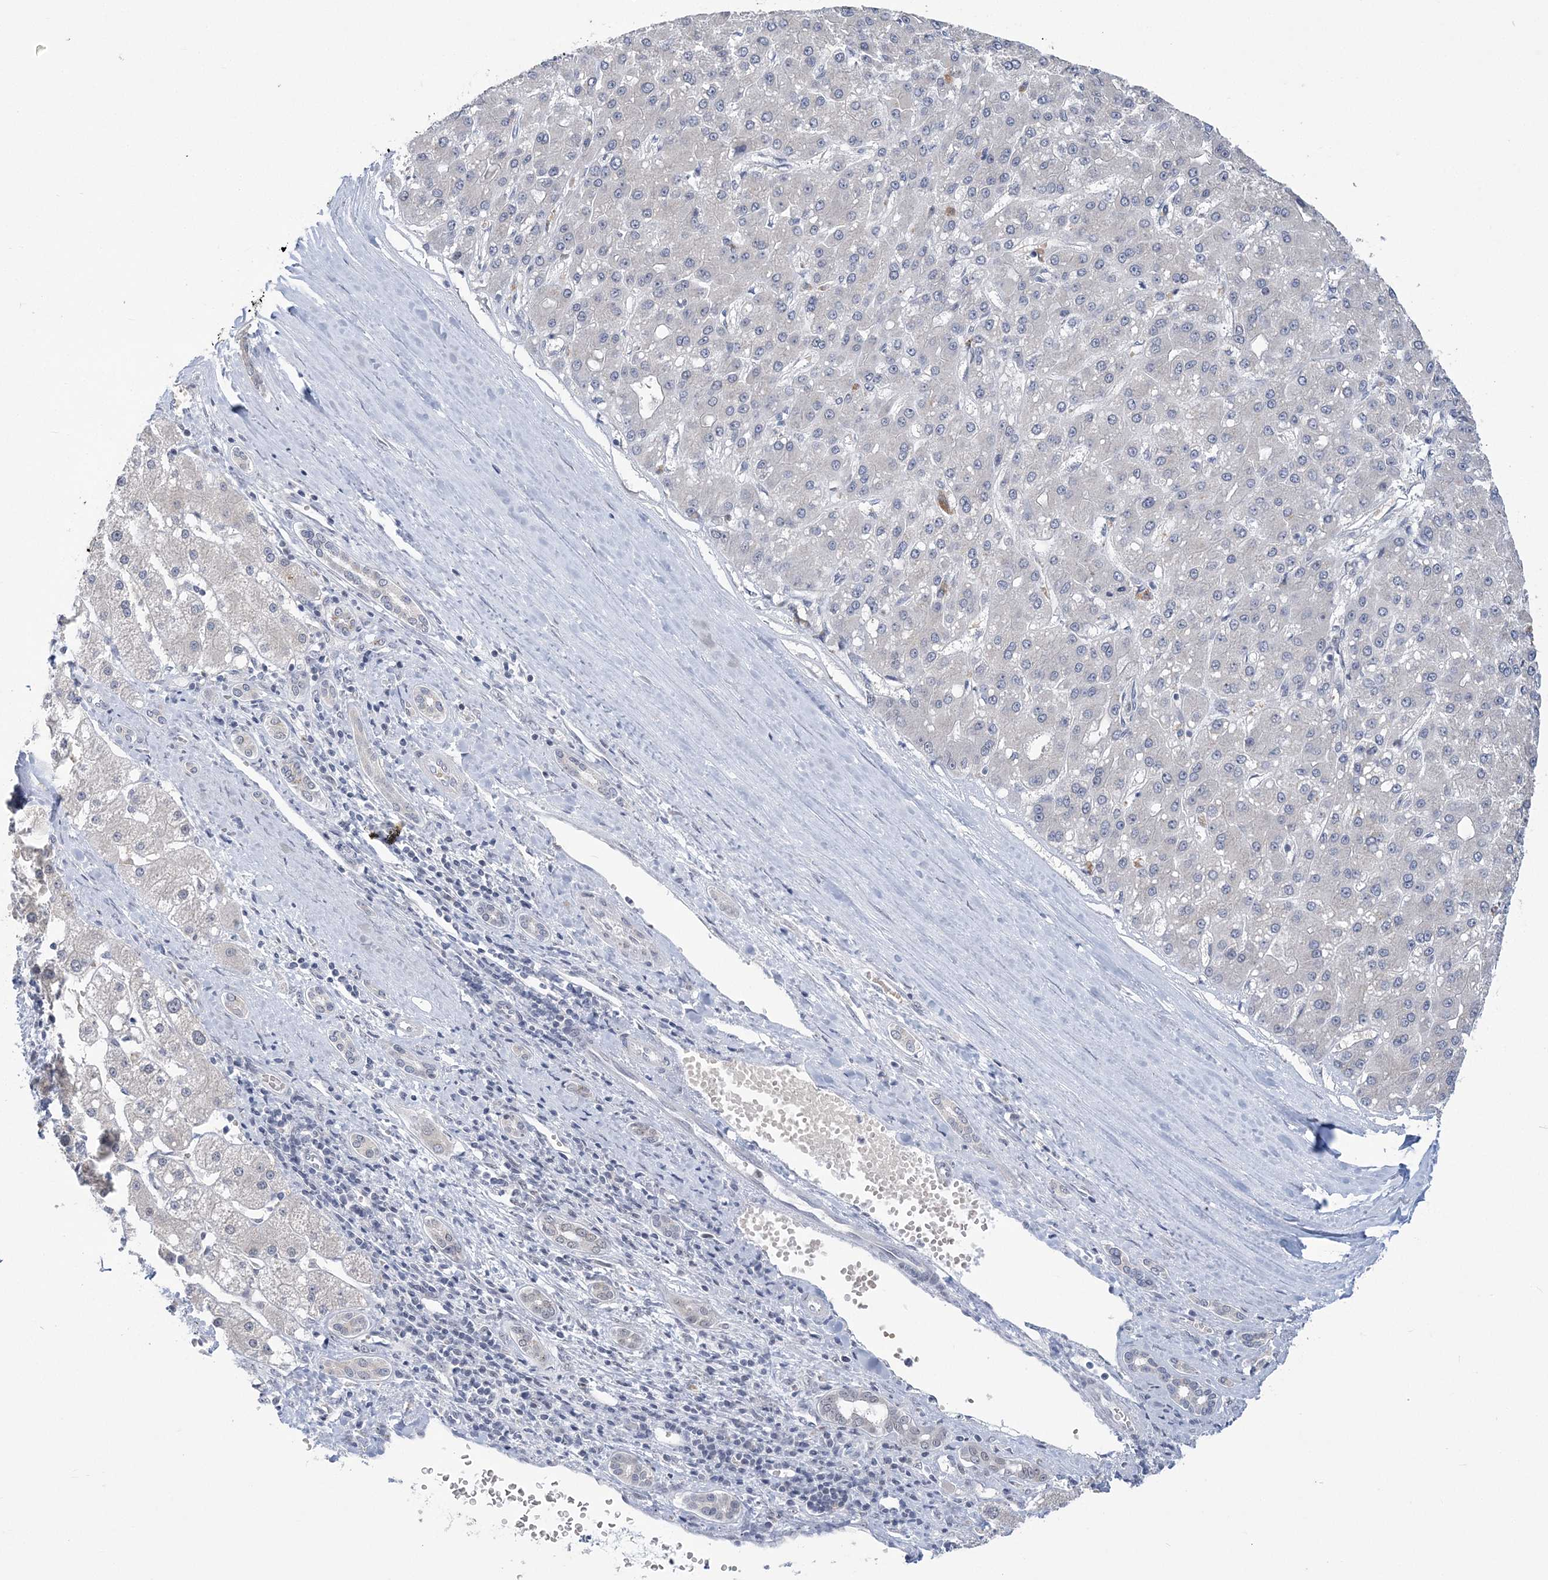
{"staining": {"intensity": "negative", "quantity": "none", "location": "none"}, "tissue": "liver cancer", "cell_type": "Tumor cells", "image_type": "cancer", "snomed": [{"axis": "morphology", "description": "Carcinoma, Hepatocellular, NOS"}, {"axis": "topography", "description": "Liver"}], "caption": "A histopathology image of human hepatocellular carcinoma (liver) is negative for staining in tumor cells.", "gene": "ZBTB7A", "patient": {"sex": "male", "age": 67}}